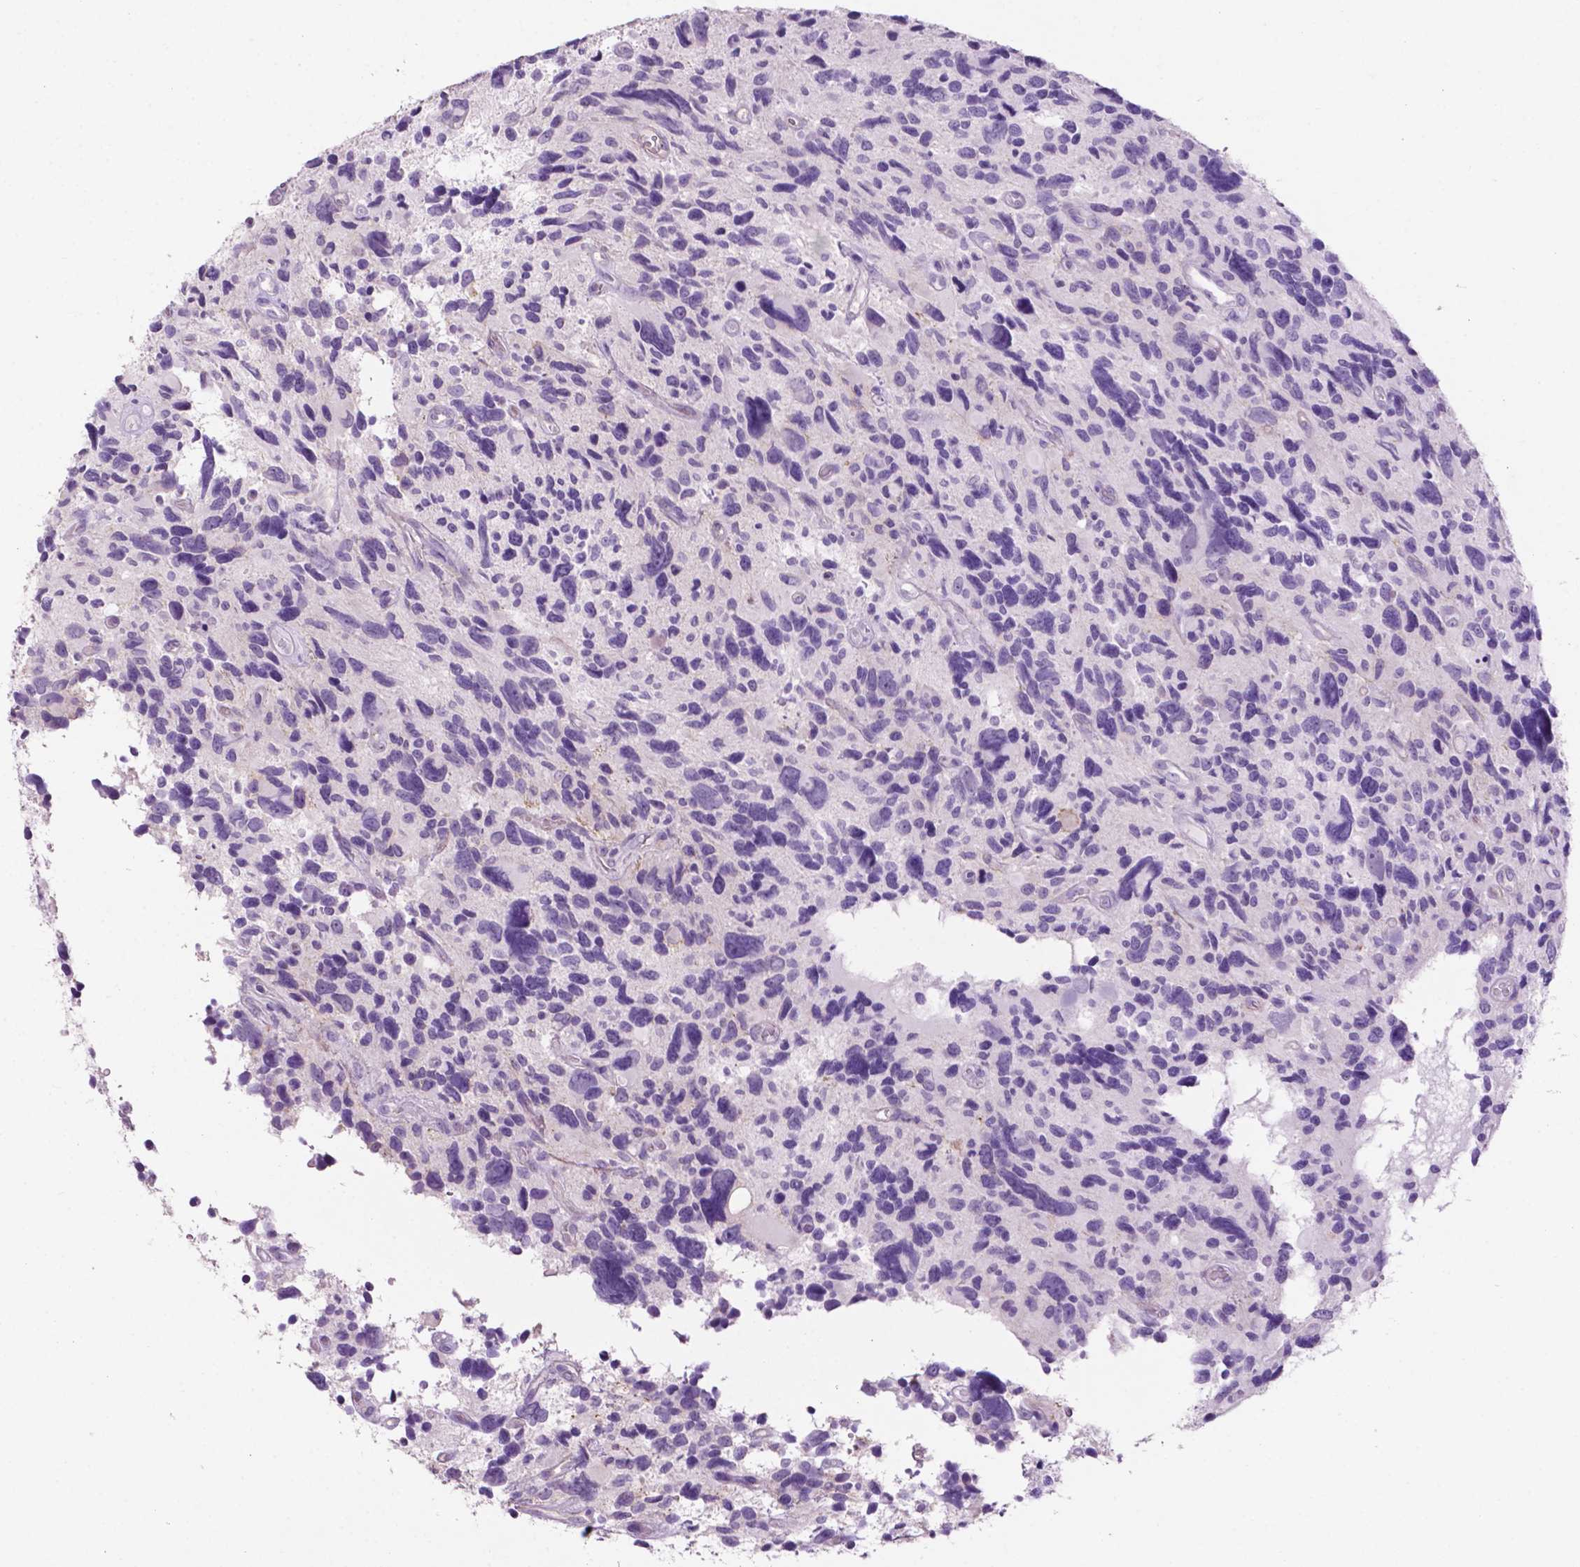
{"staining": {"intensity": "negative", "quantity": "none", "location": "none"}, "tissue": "glioma", "cell_type": "Tumor cells", "image_type": "cancer", "snomed": [{"axis": "morphology", "description": "Glioma, malignant, High grade"}, {"axis": "topography", "description": "Brain"}], "caption": "The micrograph displays no significant staining in tumor cells of glioma.", "gene": "PHGR1", "patient": {"sex": "male", "age": 46}}